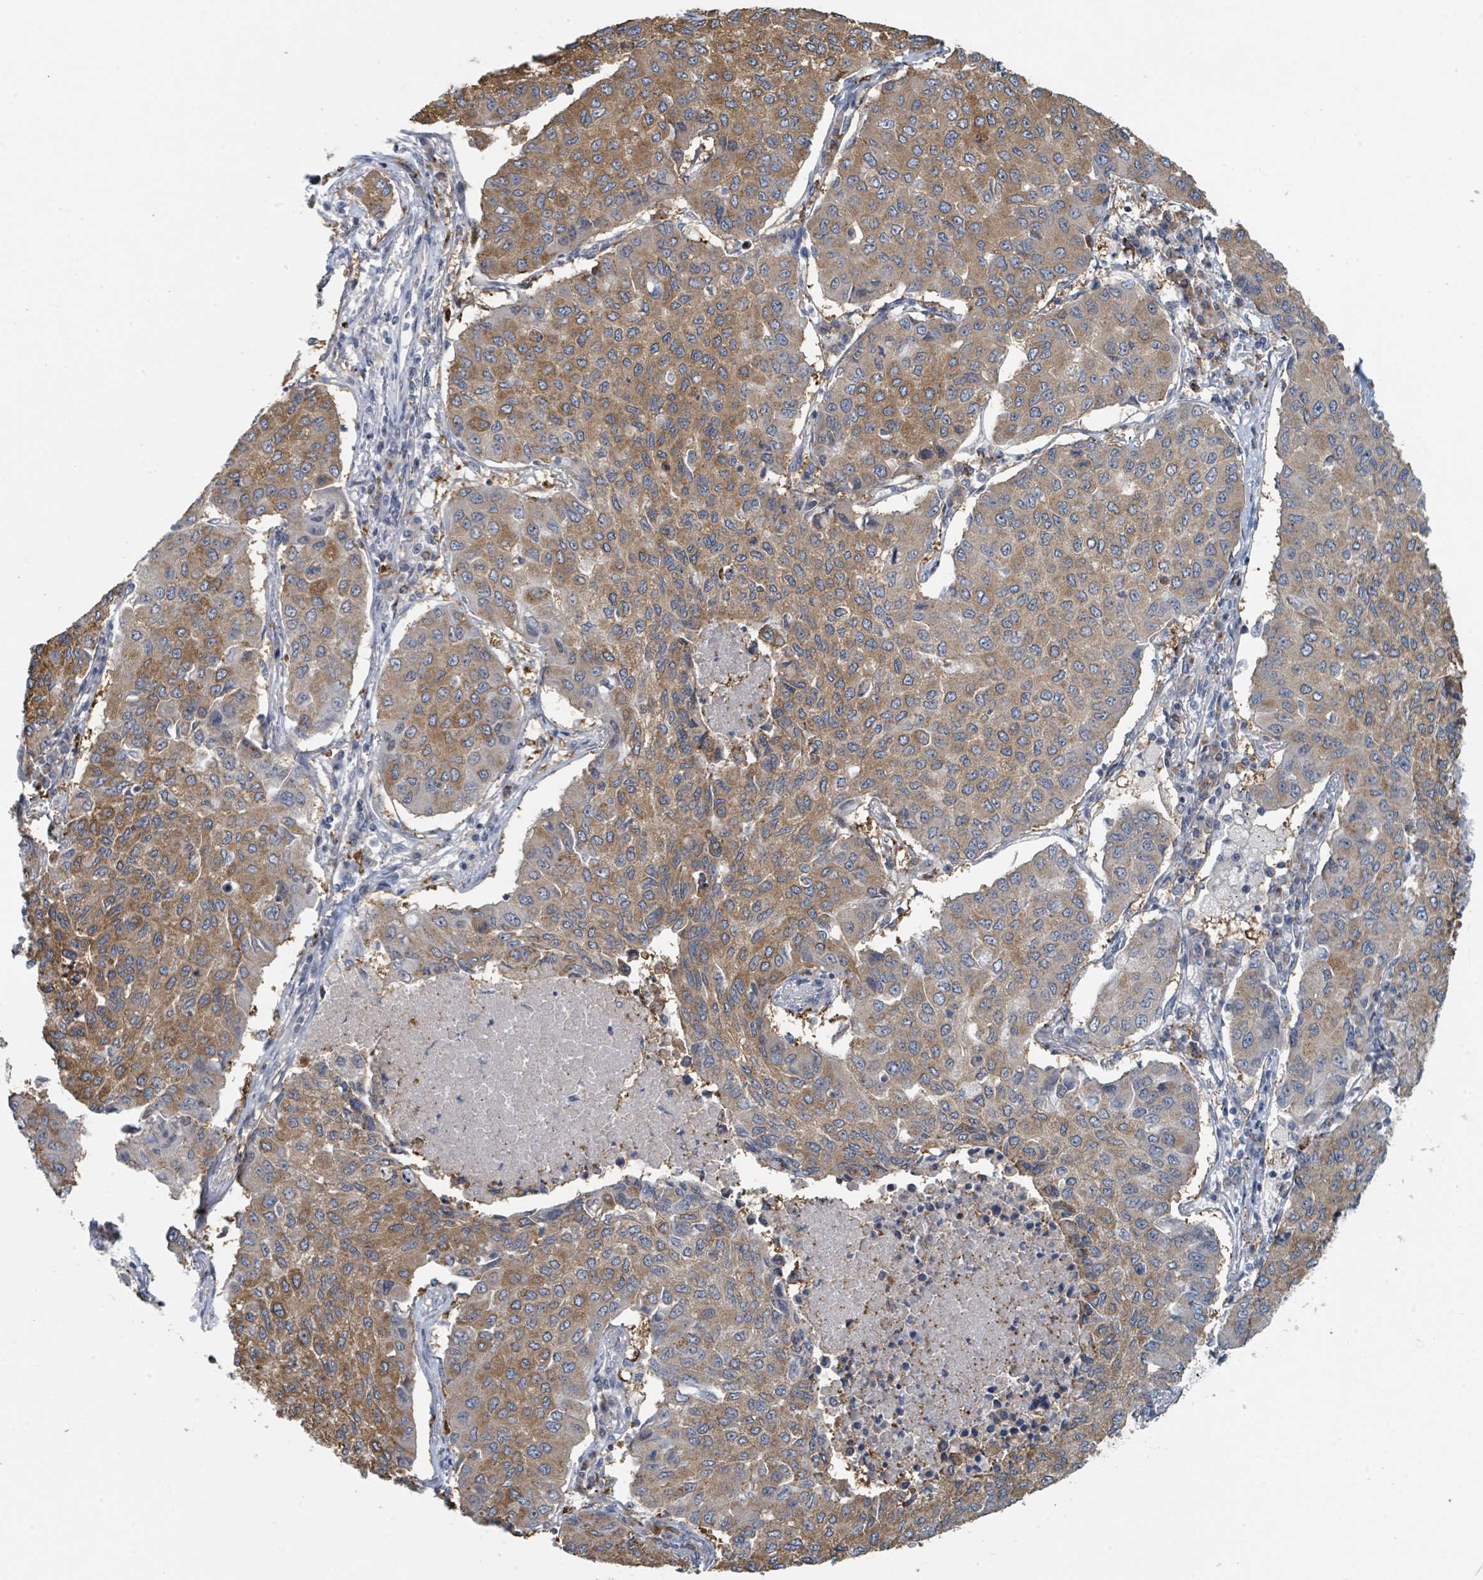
{"staining": {"intensity": "moderate", "quantity": ">75%", "location": "cytoplasmic/membranous"}, "tissue": "lung cancer", "cell_type": "Tumor cells", "image_type": "cancer", "snomed": [{"axis": "morphology", "description": "Squamous cell carcinoma, NOS"}, {"axis": "topography", "description": "Lung"}], "caption": "A histopathology image showing moderate cytoplasmic/membranous expression in about >75% of tumor cells in lung cancer (squamous cell carcinoma), as visualized by brown immunohistochemical staining.", "gene": "ANKRD55", "patient": {"sex": "male", "age": 74}}